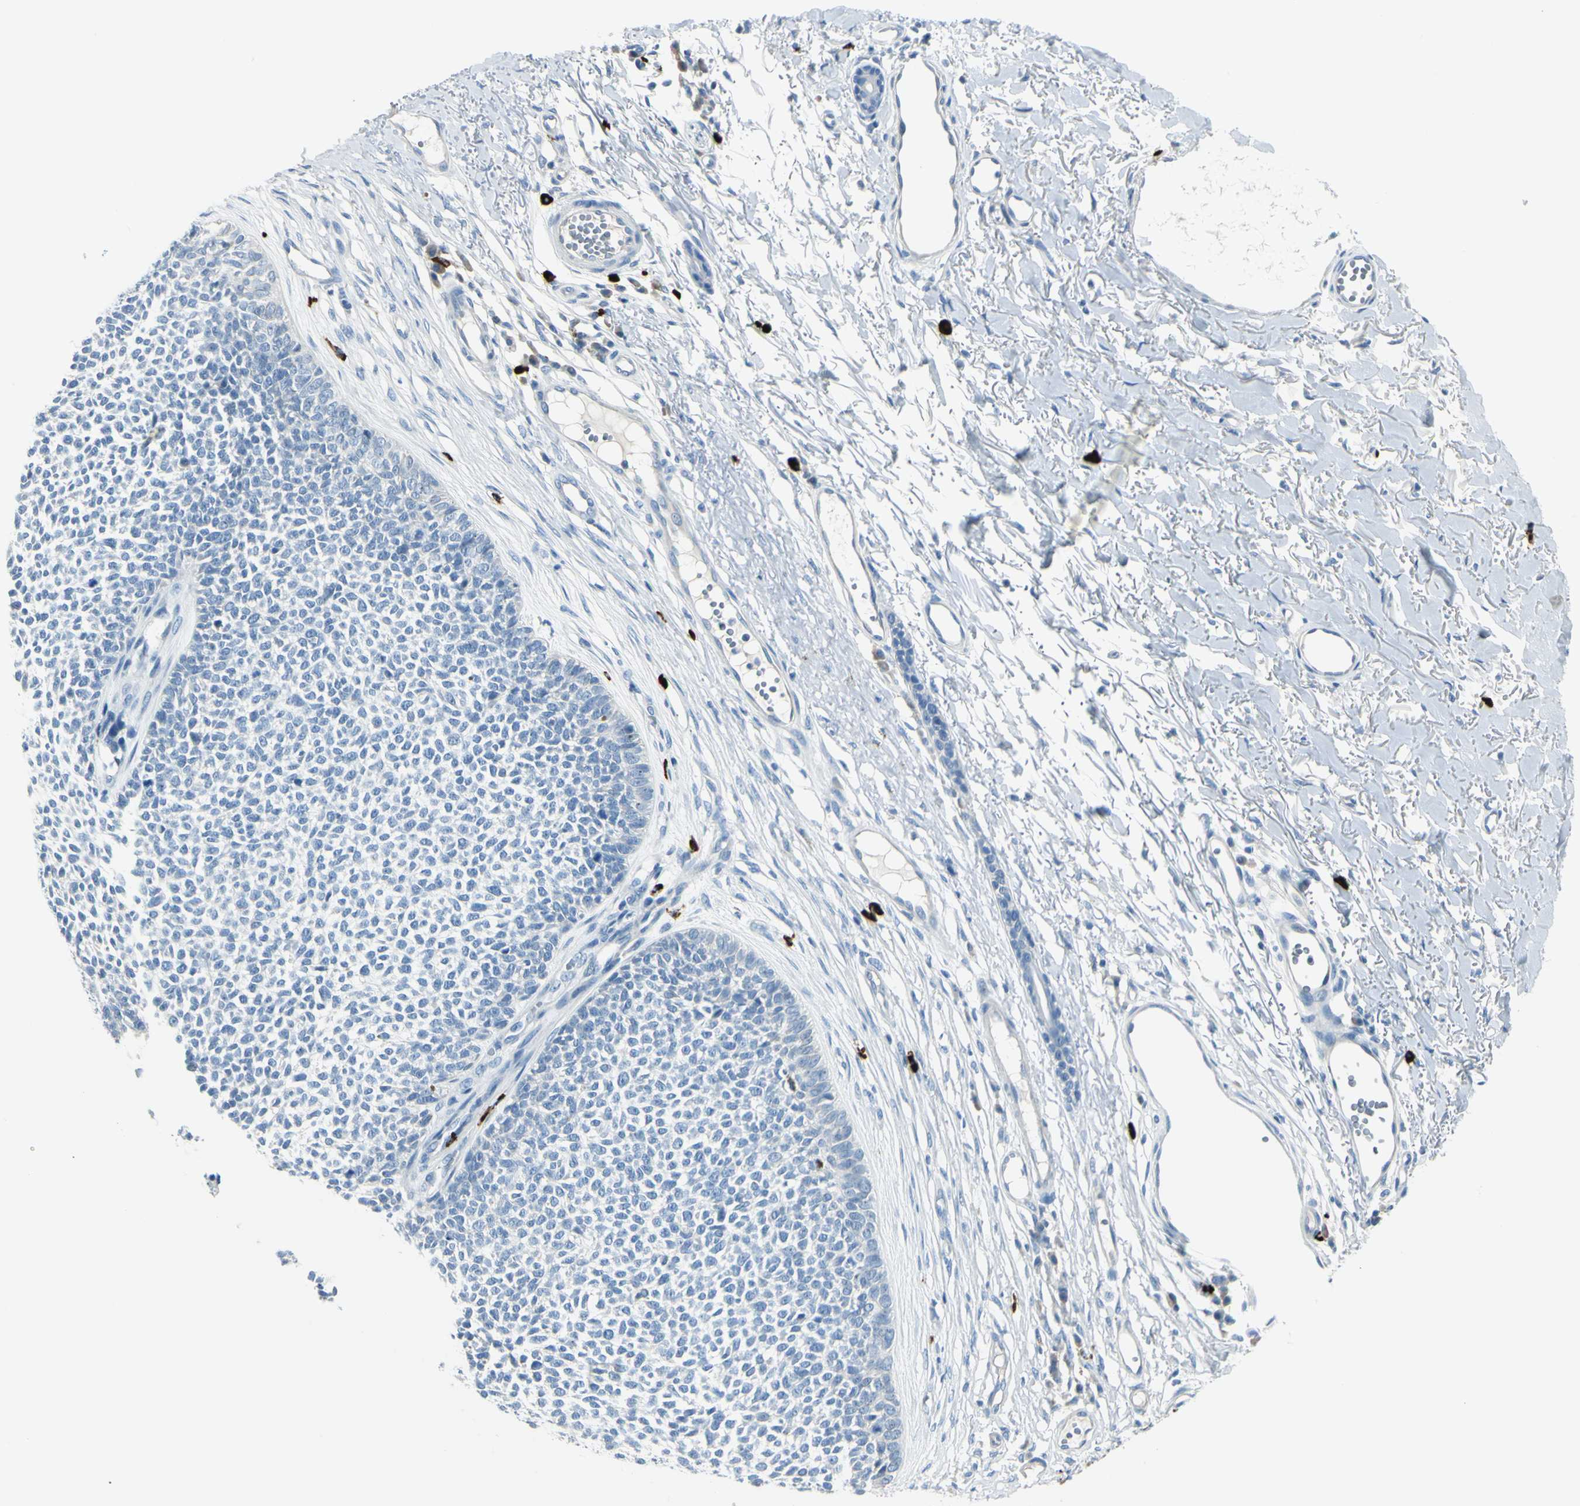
{"staining": {"intensity": "negative", "quantity": "none", "location": "none"}, "tissue": "skin cancer", "cell_type": "Tumor cells", "image_type": "cancer", "snomed": [{"axis": "morphology", "description": "Basal cell carcinoma"}, {"axis": "topography", "description": "Skin"}], "caption": "DAB (3,3'-diaminobenzidine) immunohistochemical staining of human basal cell carcinoma (skin) exhibits no significant expression in tumor cells. (DAB immunohistochemistry (IHC) visualized using brightfield microscopy, high magnification).", "gene": "DLG4", "patient": {"sex": "female", "age": 84}}